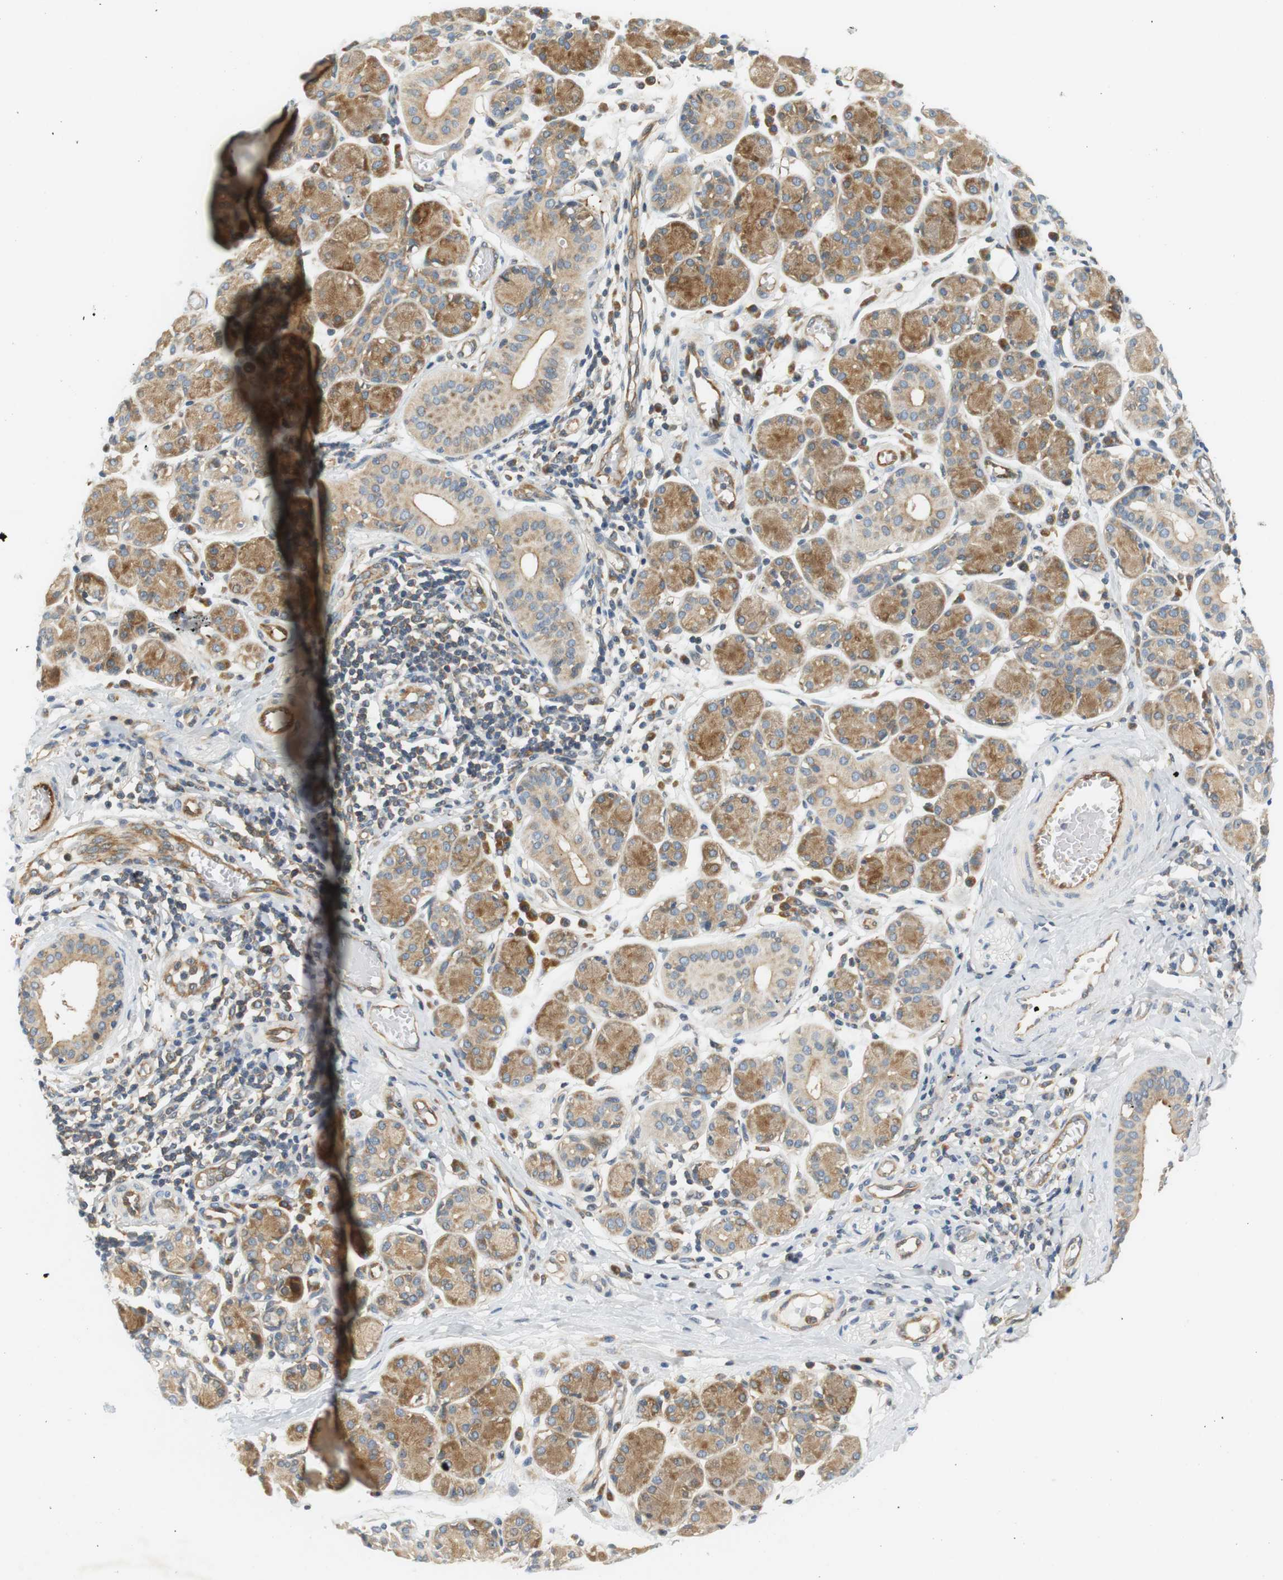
{"staining": {"intensity": "moderate", "quantity": ">75%", "location": "cytoplasmic/membranous"}, "tissue": "salivary gland", "cell_type": "Glandular cells", "image_type": "normal", "snomed": [{"axis": "morphology", "description": "Normal tissue, NOS"}, {"axis": "morphology", "description": "Inflammation, NOS"}, {"axis": "topography", "description": "Lymph node"}, {"axis": "topography", "description": "Salivary gland"}], "caption": "A micrograph of human salivary gland stained for a protein displays moderate cytoplasmic/membranous brown staining in glandular cells.", "gene": "SH3GLB1", "patient": {"sex": "male", "age": 3}}